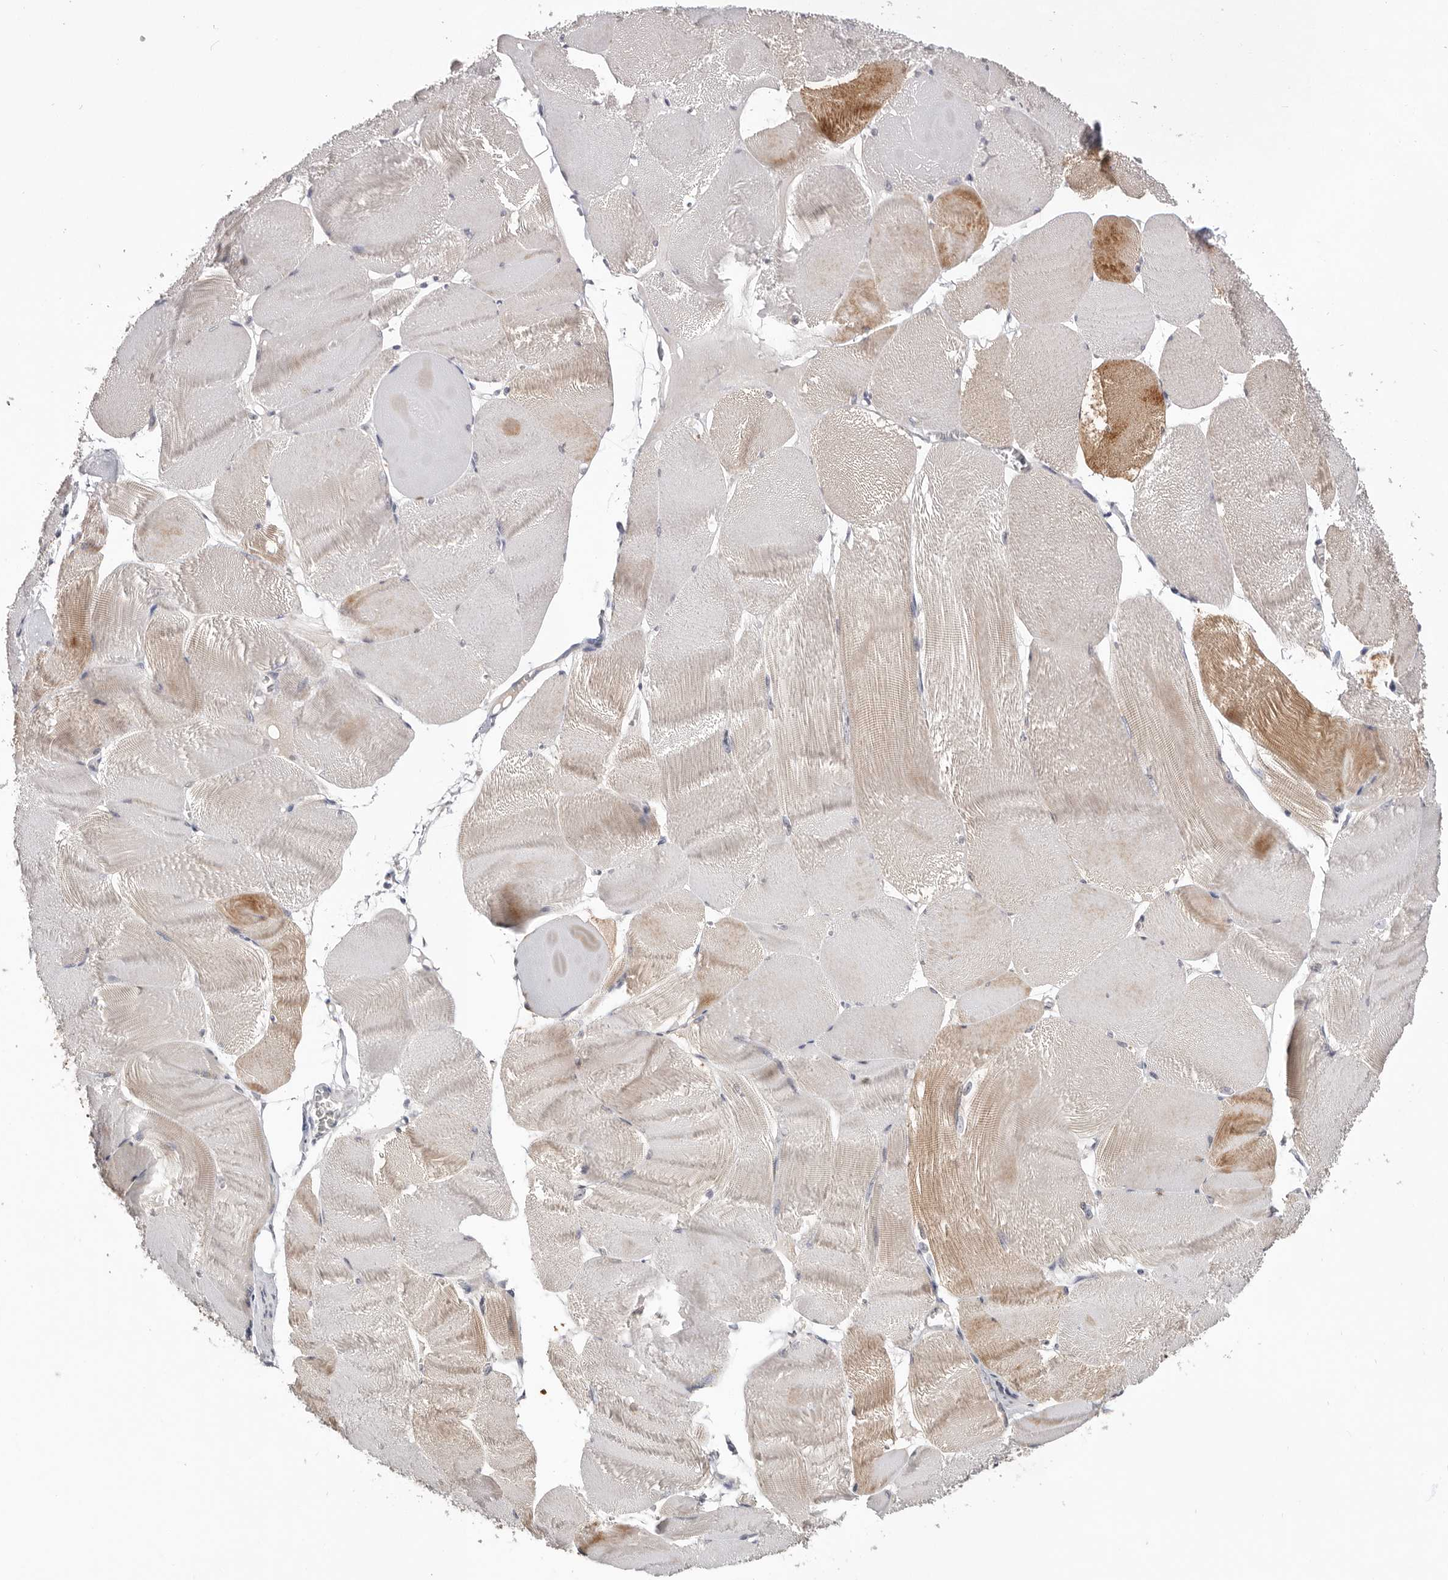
{"staining": {"intensity": "moderate", "quantity": "25%-75%", "location": "cytoplasmic/membranous"}, "tissue": "skeletal muscle", "cell_type": "Myocytes", "image_type": "normal", "snomed": [{"axis": "morphology", "description": "Normal tissue, NOS"}, {"axis": "morphology", "description": "Basal cell carcinoma"}, {"axis": "topography", "description": "Skeletal muscle"}], "caption": "Immunohistochemical staining of unremarkable human skeletal muscle reveals medium levels of moderate cytoplasmic/membranous expression in approximately 25%-75% of myocytes.", "gene": "DOP1A", "patient": {"sex": "female", "age": 64}}